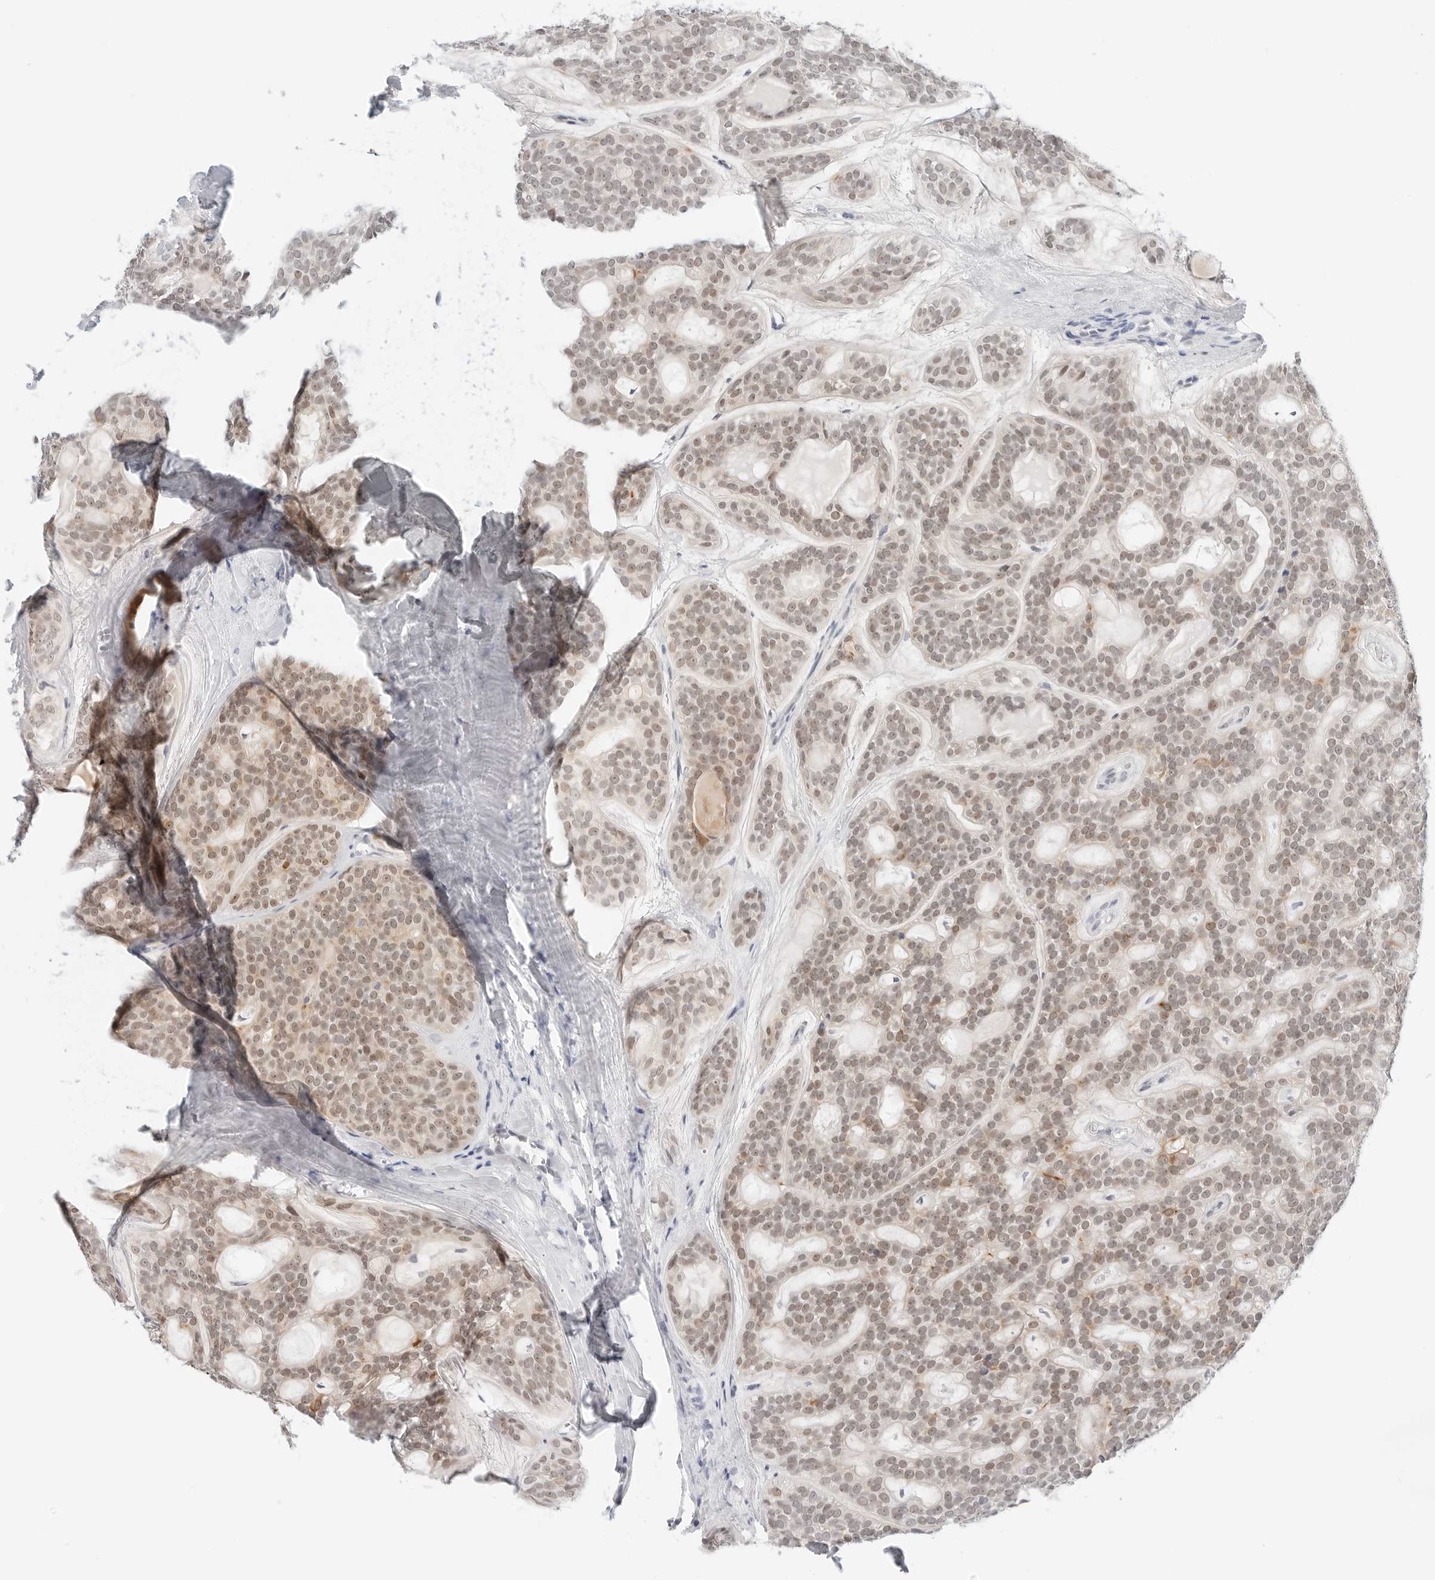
{"staining": {"intensity": "weak", "quantity": ">75%", "location": "nuclear"}, "tissue": "head and neck cancer", "cell_type": "Tumor cells", "image_type": "cancer", "snomed": [{"axis": "morphology", "description": "Adenocarcinoma, NOS"}, {"axis": "topography", "description": "Head-Neck"}], "caption": "A high-resolution photomicrograph shows IHC staining of head and neck cancer, which exhibits weak nuclear expression in approximately >75% of tumor cells.", "gene": "TSEN2", "patient": {"sex": "male", "age": 66}}